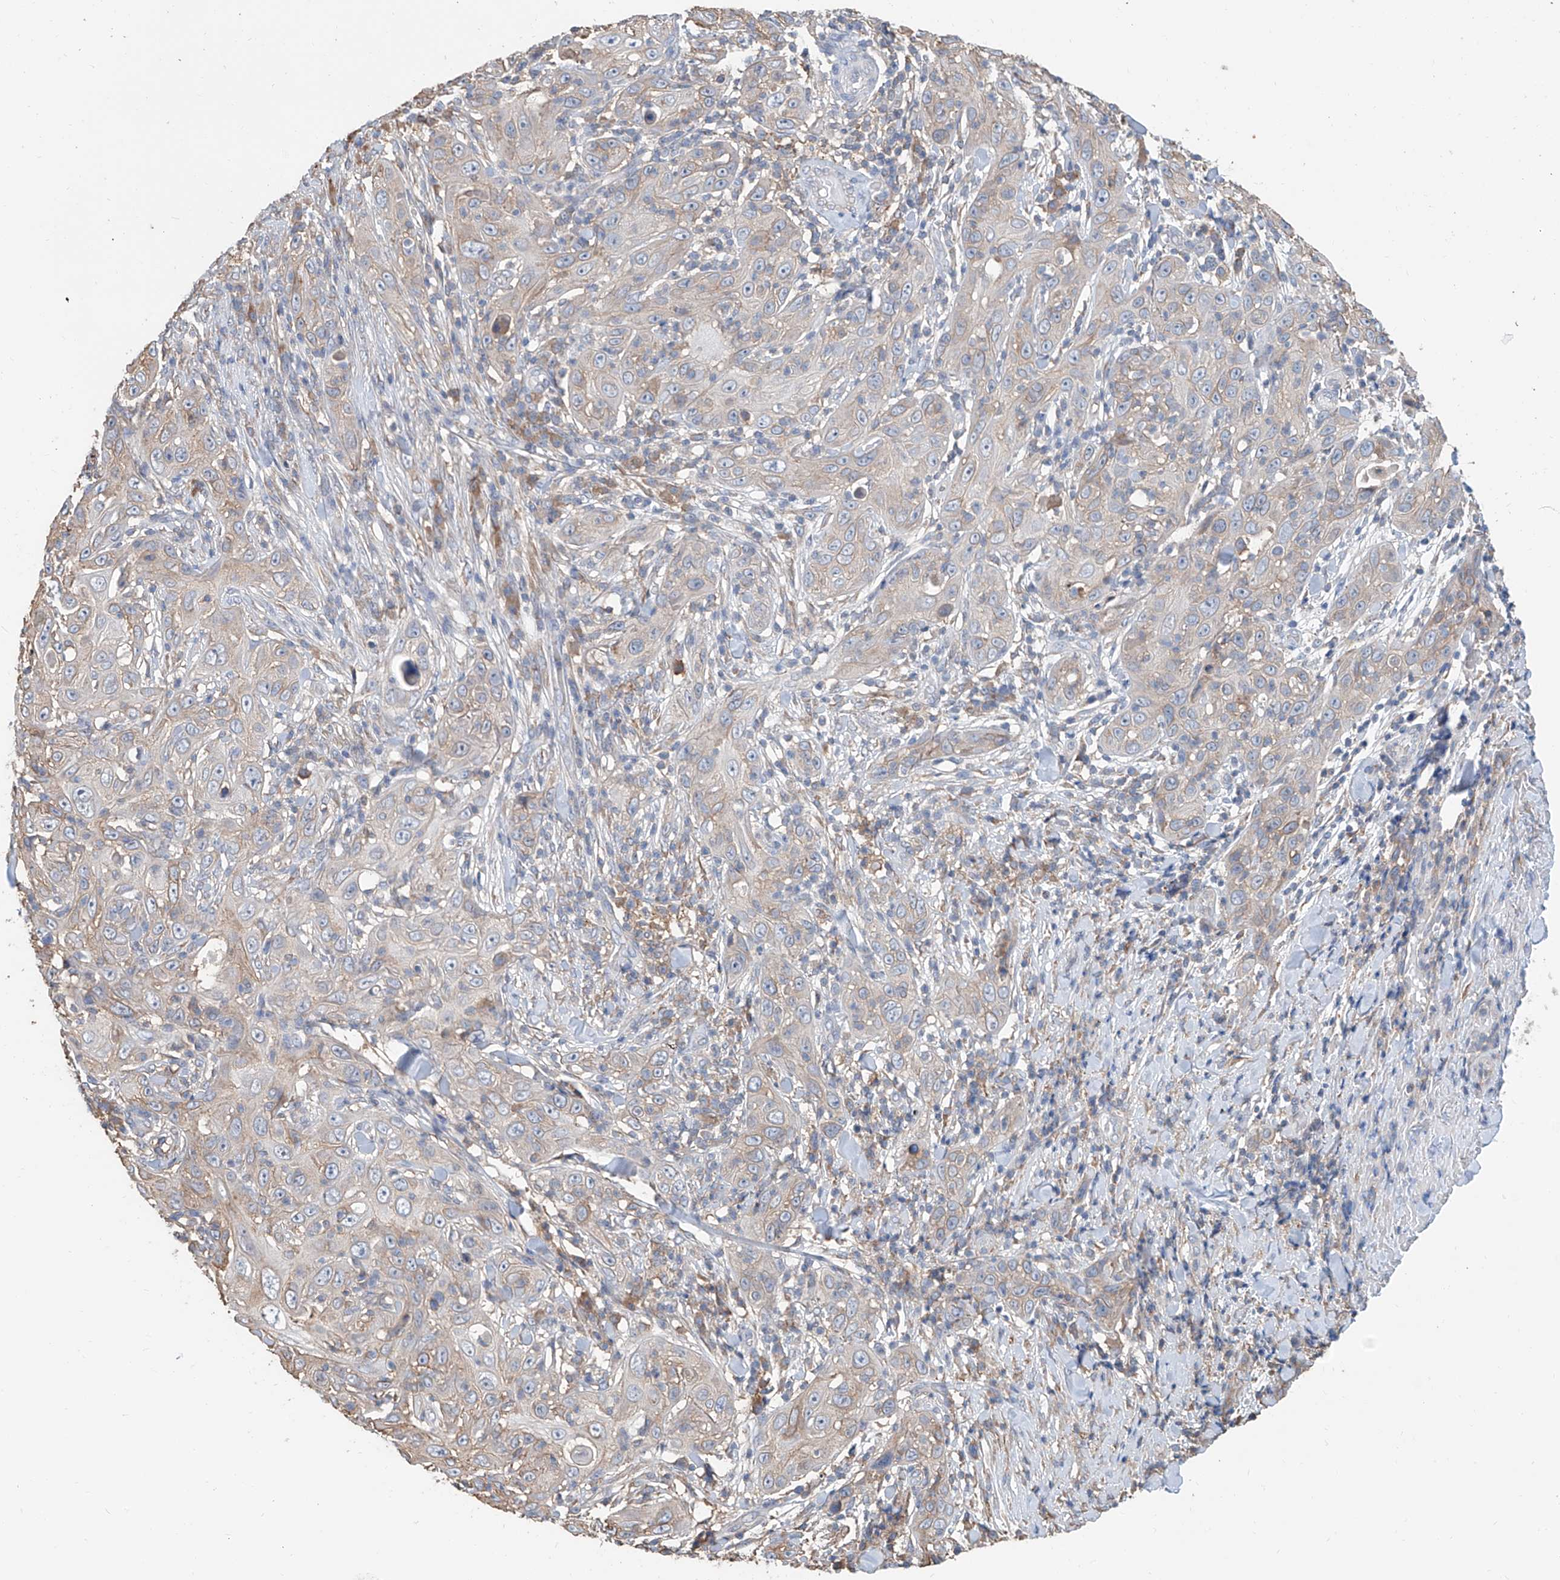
{"staining": {"intensity": "weak", "quantity": "<25%", "location": "cytoplasmic/membranous"}, "tissue": "skin cancer", "cell_type": "Tumor cells", "image_type": "cancer", "snomed": [{"axis": "morphology", "description": "Squamous cell carcinoma, NOS"}, {"axis": "topography", "description": "Skin"}], "caption": "An image of skin cancer (squamous cell carcinoma) stained for a protein exhibits no brown staining in tumor cells.", "gene": "KCNK10", "patient": {"sex": "female", "age": 88}}